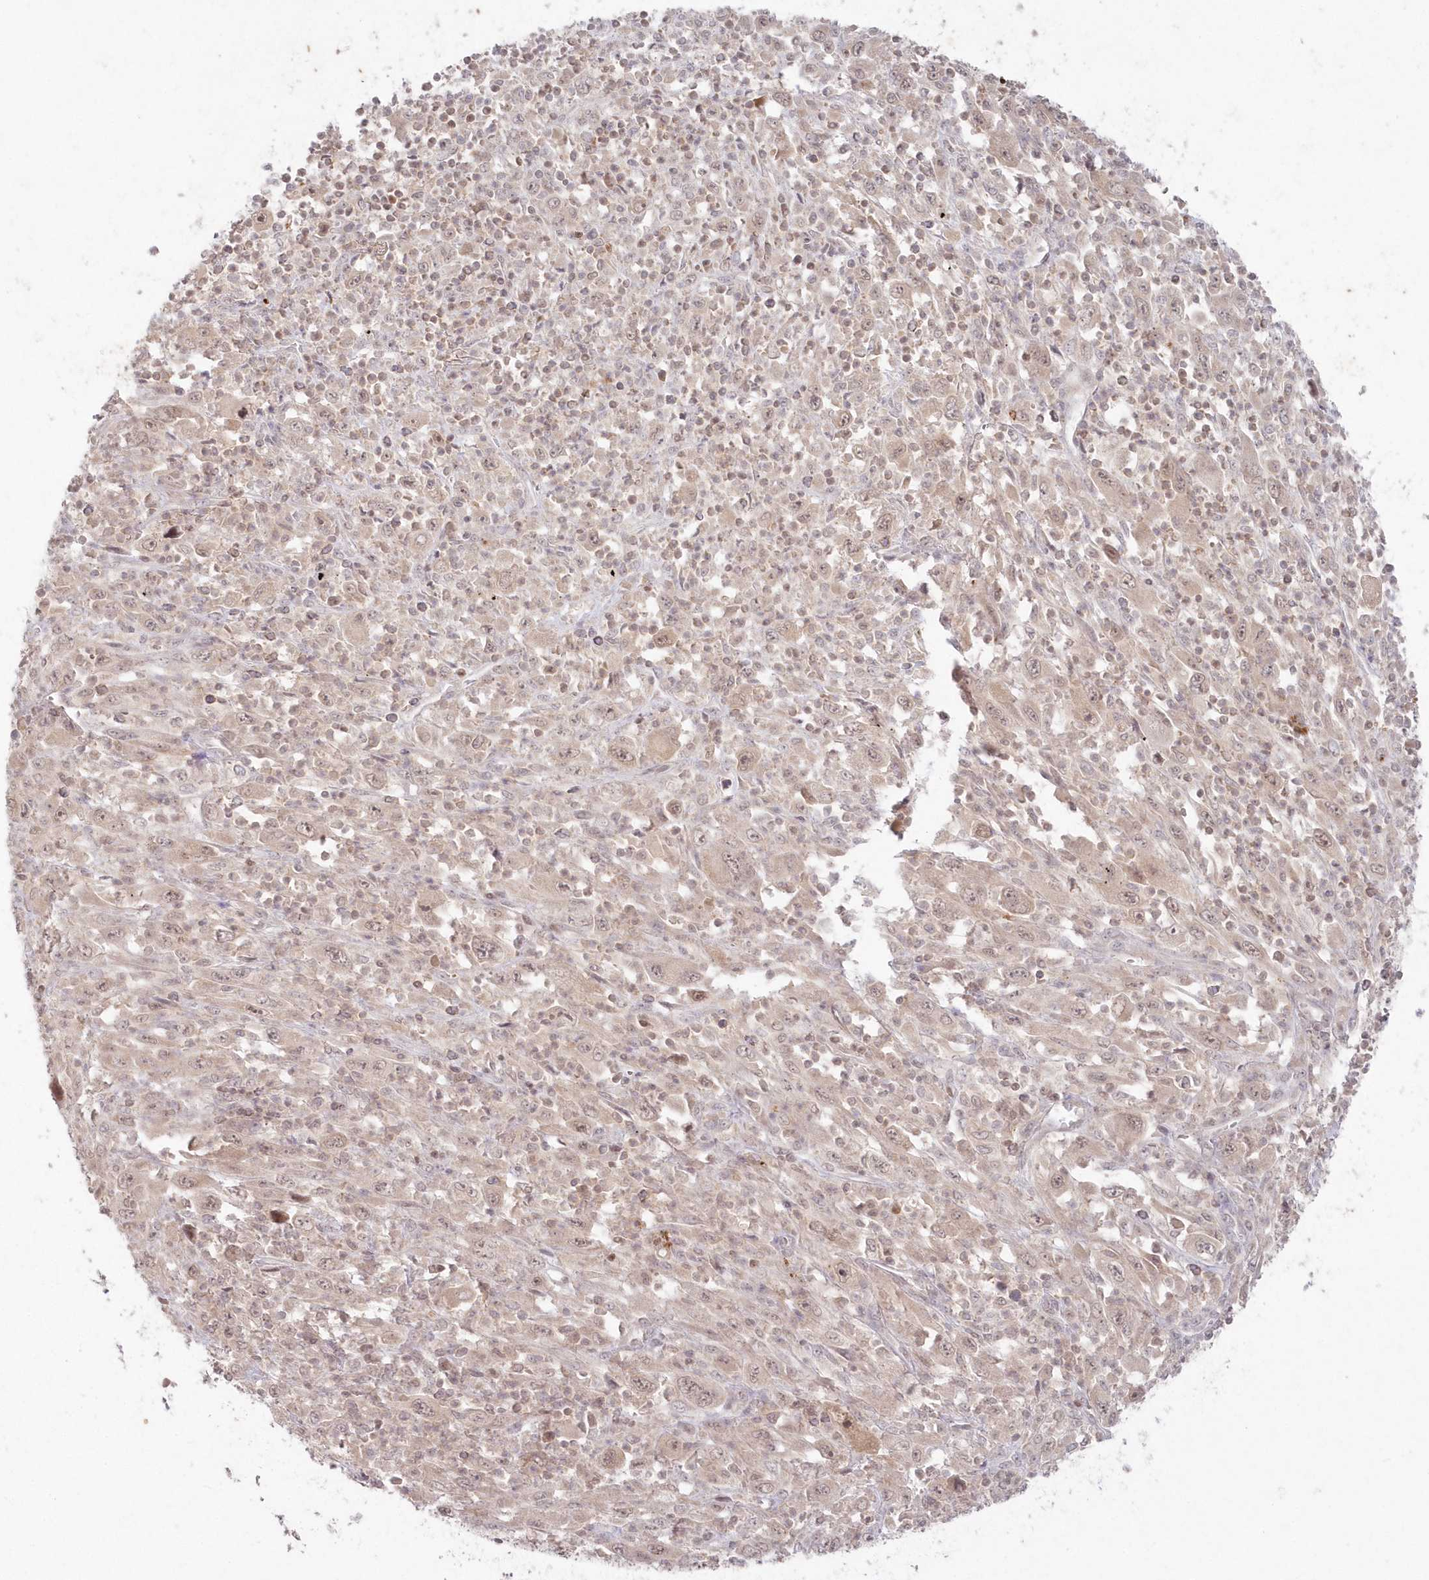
{"staining": {"intensity": "weak", "quantity": "25%-75%", "location": "nuclear"}, "tissue": "melanoma", "cell_type": "Tumor cells", "image_type": "cancer", "snomed": [{"axis": "morphology", "description": "Malignant melanoma, Metastatic site"}, {"axis": "topography", "description": "Skin"}], "caption": "Melanoma was stained to show a protein in brown. There is low levels of weak nuclear expression in approximately 25%-75% of tumor cells.", "gene": "ASCC1", "patient": {"sex": "female", "age": 56}}